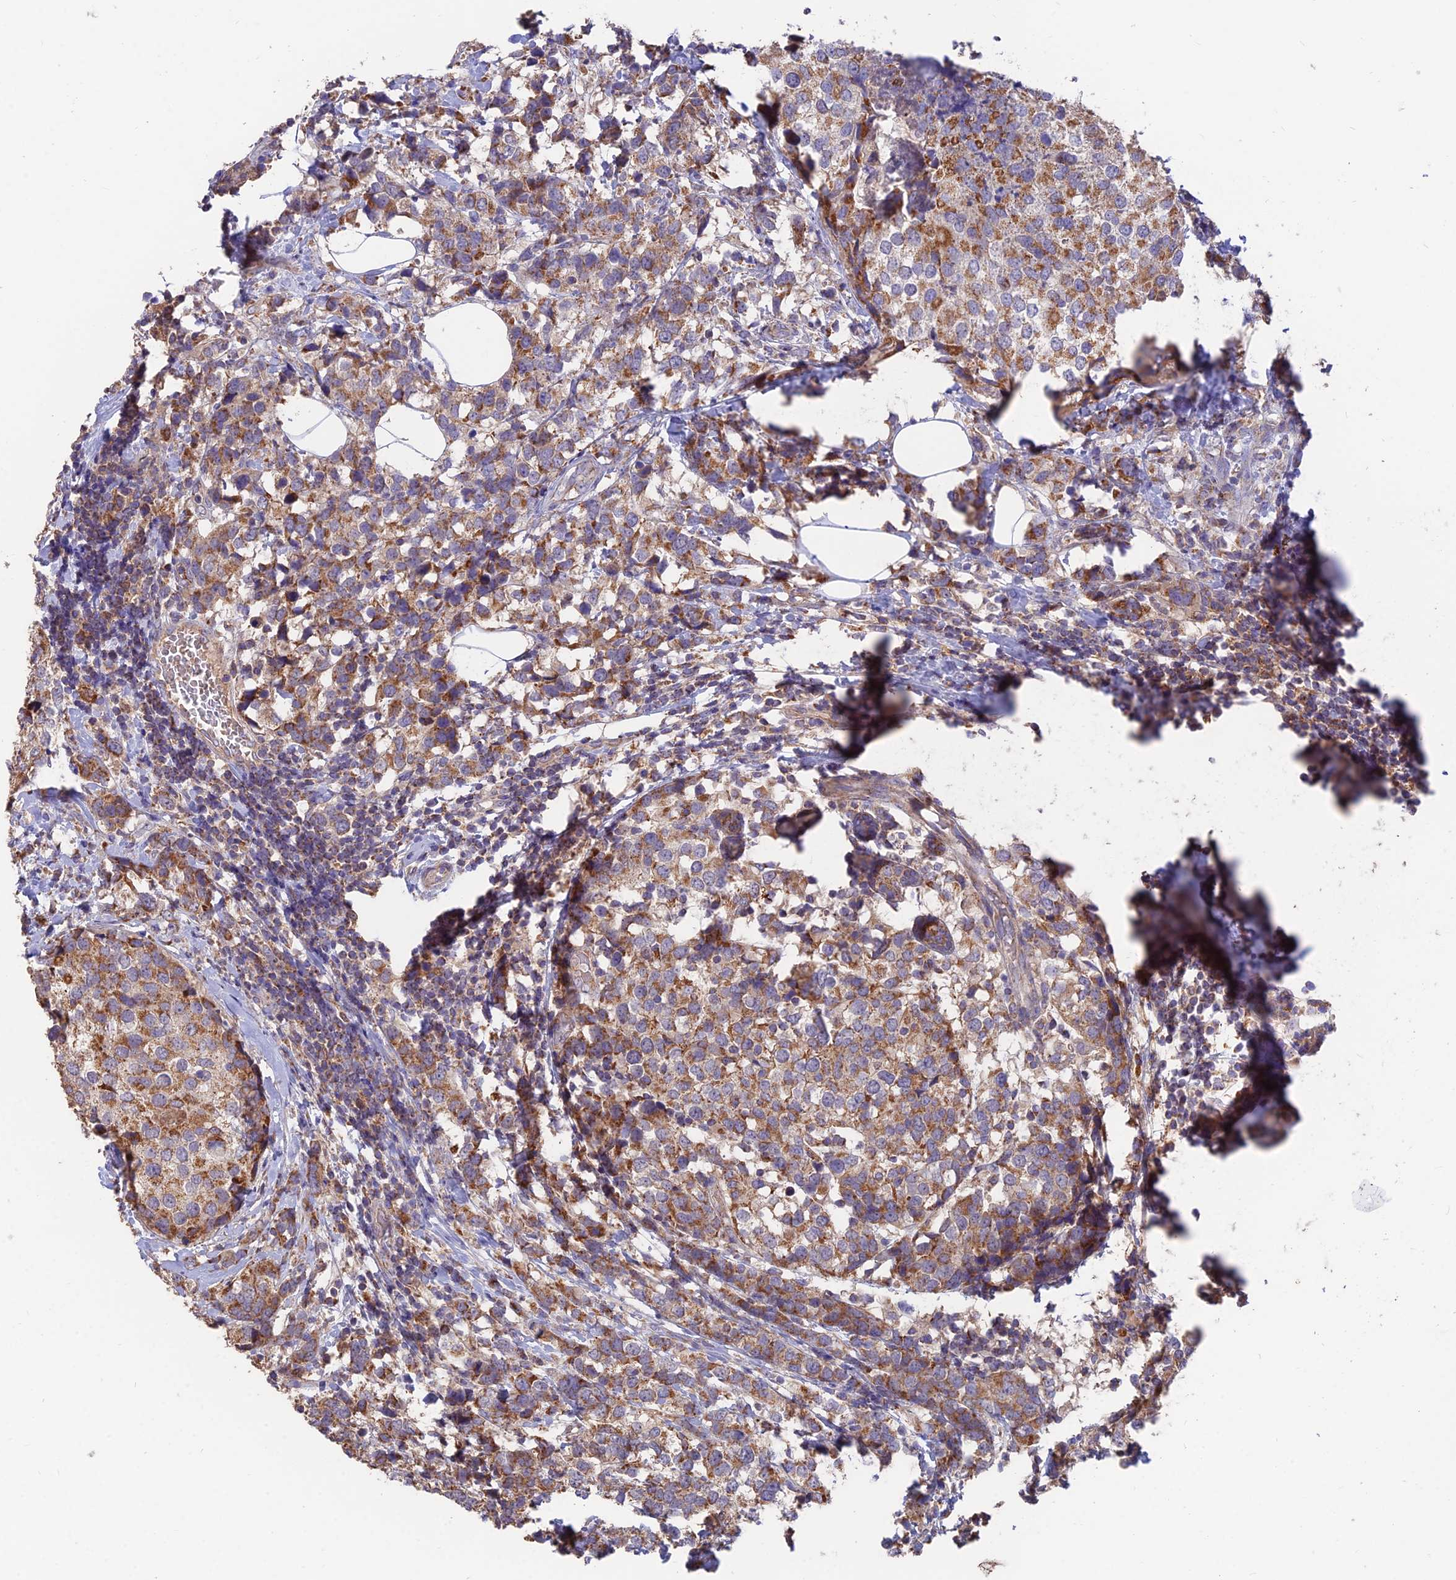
{"staining": {"intensity": "moderate", "quantity": ">75%", "location": "cytoplasmic/membranous"}, "tissue": "breast cancer", "cell_type": "Tumor cells", "image_type": "cancer", "snomed": [{"axis": "morphology", "description": "Lobular carcinoma"}, {"axis": "topography", "description": "Breast"}], "caption": "Breast cancer (lobular carcinoma) stained with a brown dye shows moderate cytoplasmic/membranous positive staining in approximately >75% of tumor cells.", "gene": "IFT22", "patient": {"sex": "female", "age": 59}}